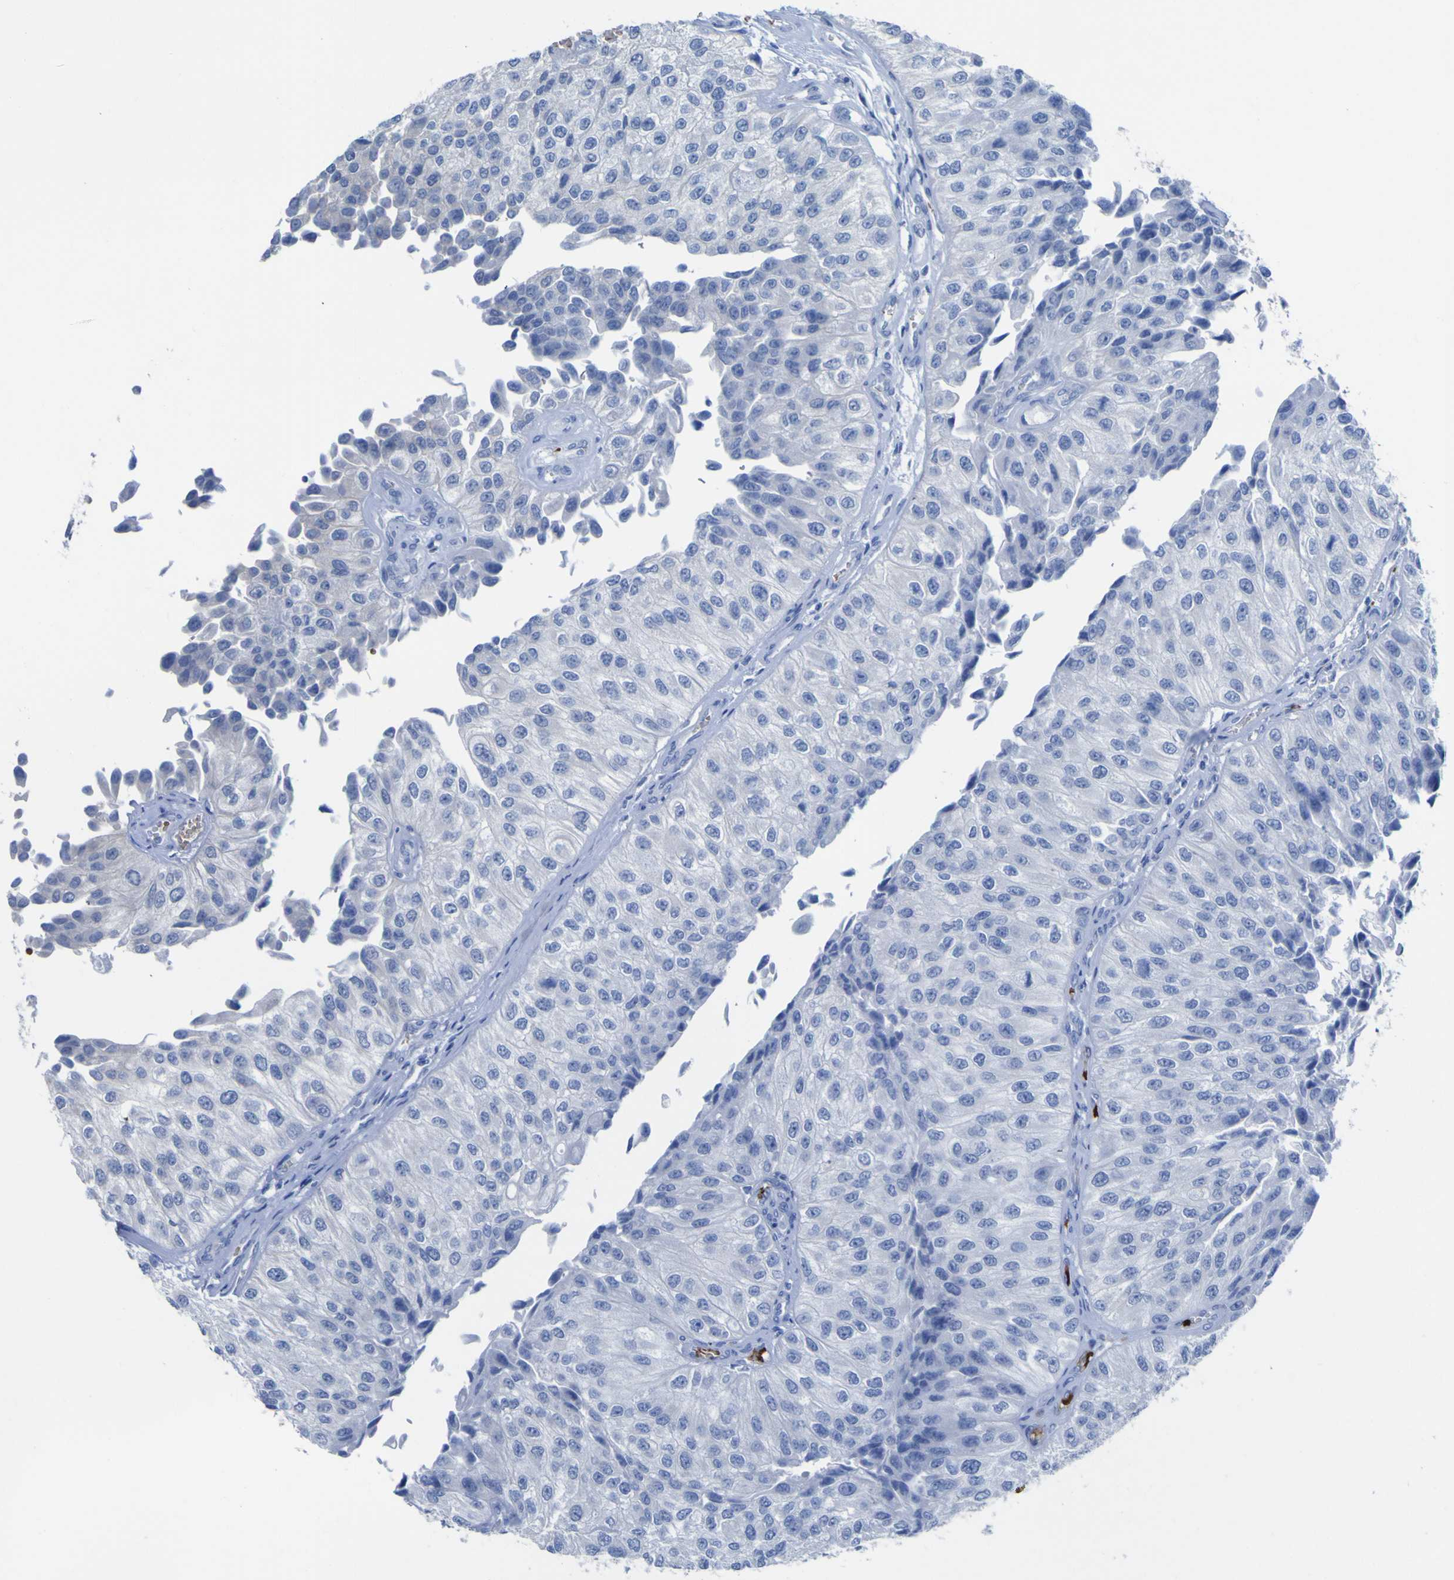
{"staining": {"intensity": "negative", "quantity": "none", "location": "none"}, "tissue": "urothelial cancer", "cell_type": "Tumor cells", "image_type": "cancer", "snomed": [{"axis": "morphology", "description": "Urothelial carcinoma, High grade"}, {"axis": "topography", "description": "Kidney"}, {"axis": "topography", "description": "Urinary bladder"}], "caption": "Micrograph shows no protein expression in tumor cells of urothelial cancer tissue.", "gene": "GCM1", "patient": {"sex": "male", "age": 77}}